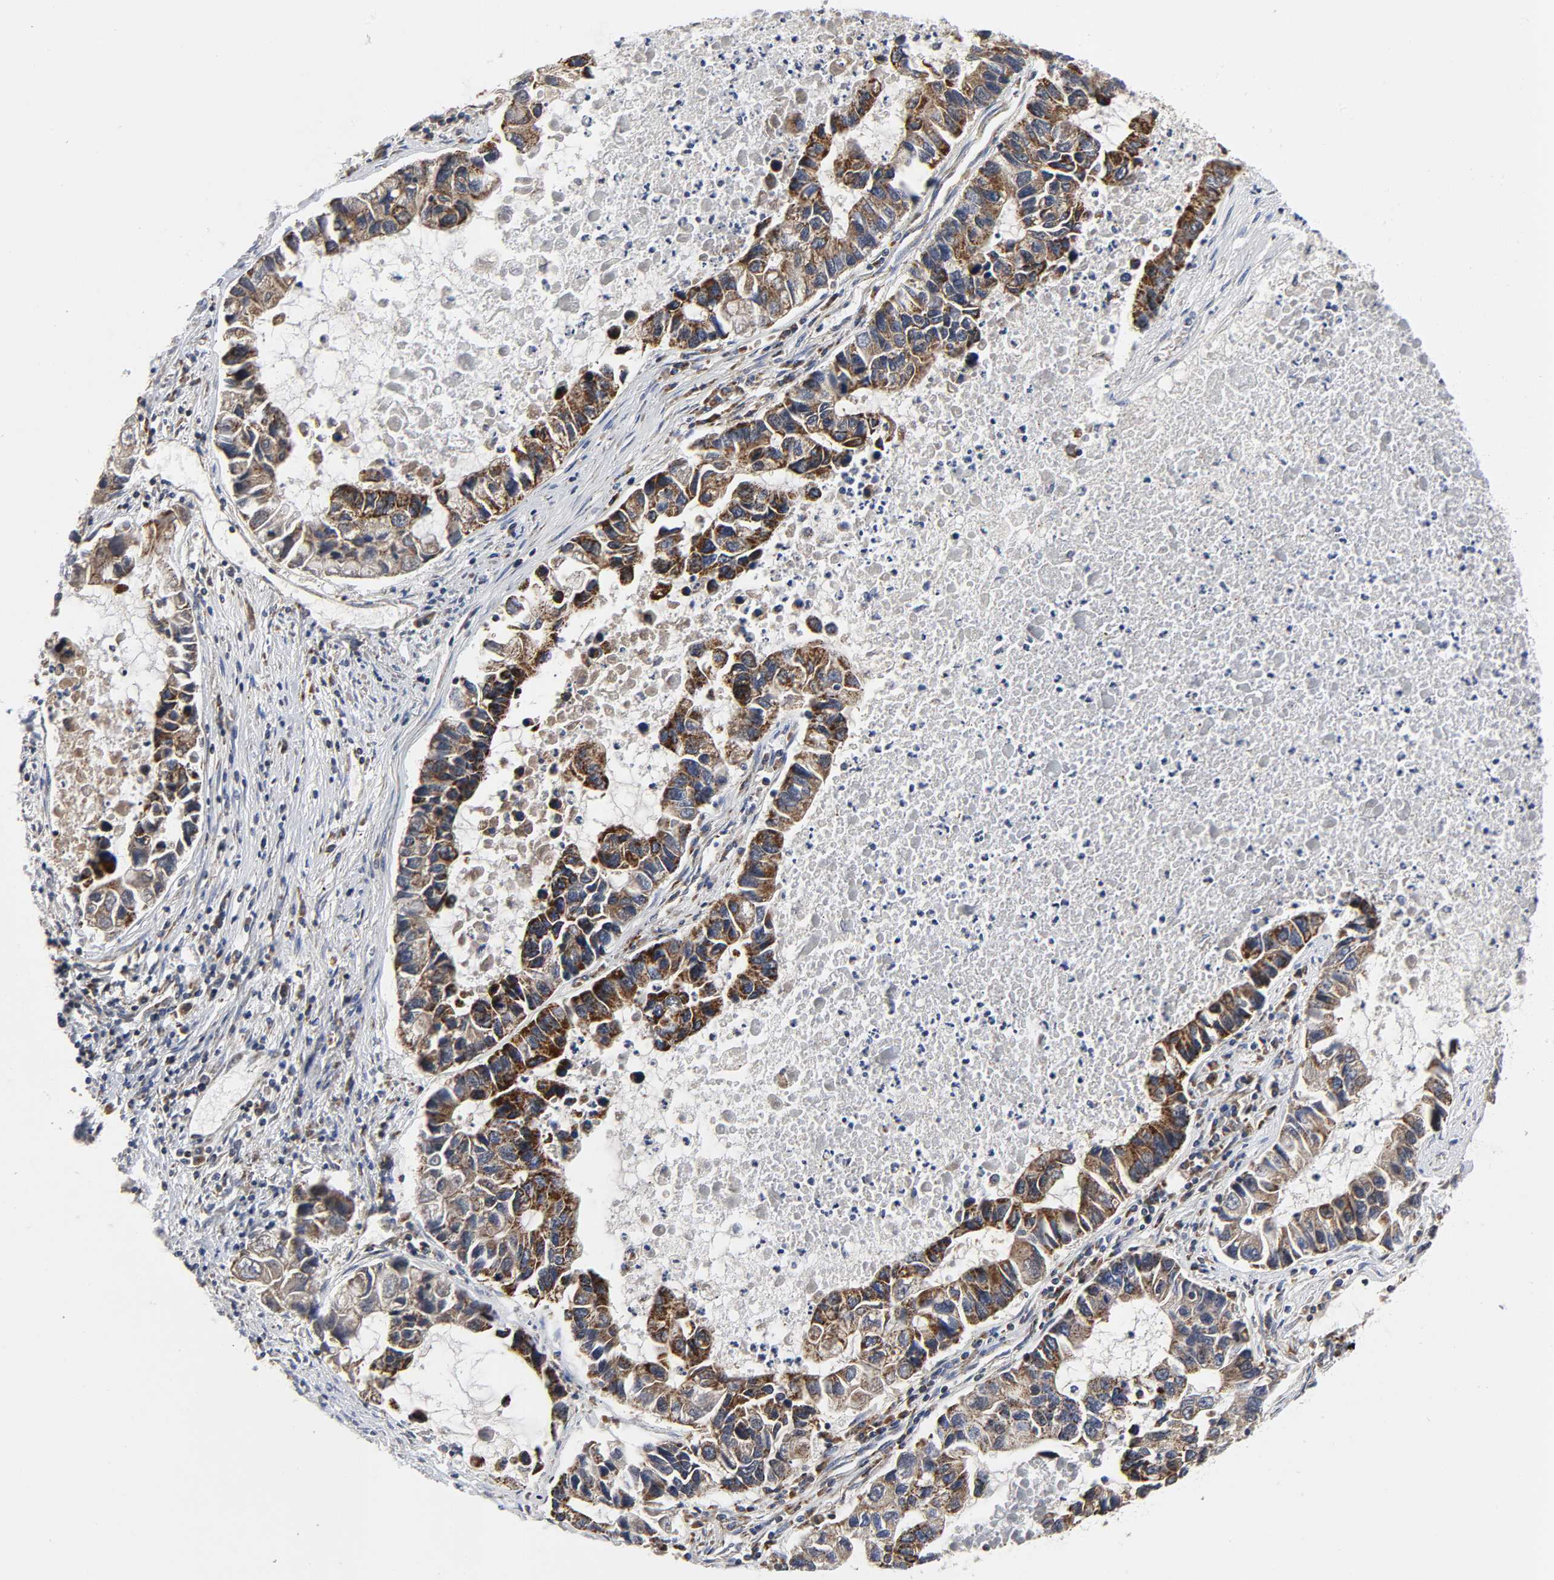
{"staining": {"intensity": "strong", "quantity": ">75%", "location": "cytoplasmic/membranous"}, "tissue": "lung cancer", "cell_type": "Tumor cells", "image_type": "cancer", "snomed": [{"axis": "morphology", "description": "Adenocarcinoma, NOS"}, {"axis": "topography", "description": "Lung"}], "caption": "Adenocarcinoma (lung) tissue displays strong cytoplasmic/membranous positivity in about >75% of tumor cells, visualized by immunohistochemistry.", "gene": "AOPEP", "patient": {"sex": "female", "age": 51}}